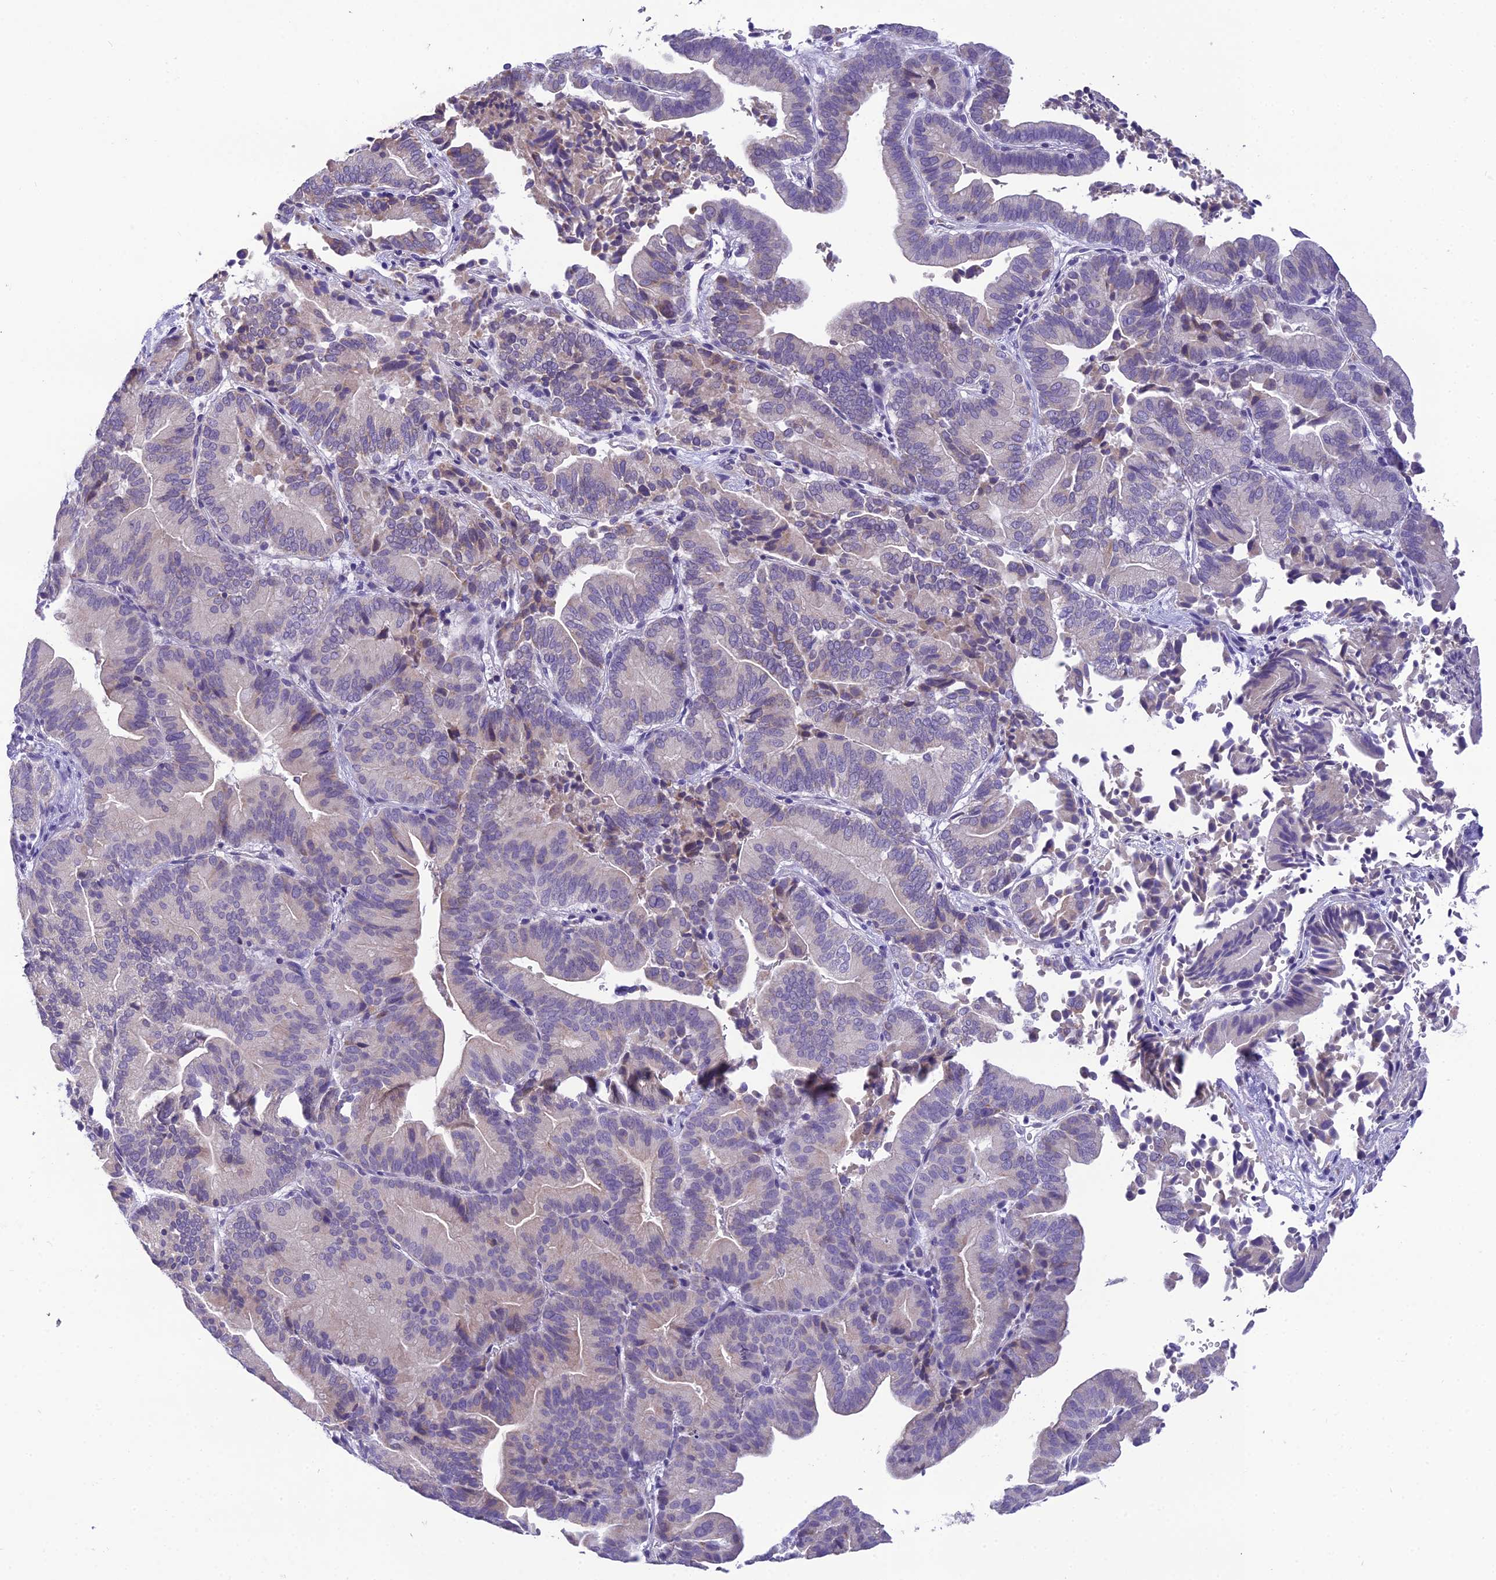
{"staining": {"intensity": "negative", "quantity": "none", "location": "none"}, "tissue": "liver cancer", "cell_type": "Tumor cells", "image_type": "cancer", "snomed": [{"axis": "morphology", "description": "Cholangiocarcinoma"}, {"axis": "topography", "description": "Liver"}], "caption": "The image reveals no staining of tumor cells in liver cholangiocarcinoma. (Stains: DAB IHC with hematoxylin counter stain, Microscopy: brightfield microscopy at high magnification).", "gene": "MIIP", "patient": {"sex": "female", "age": 75}}